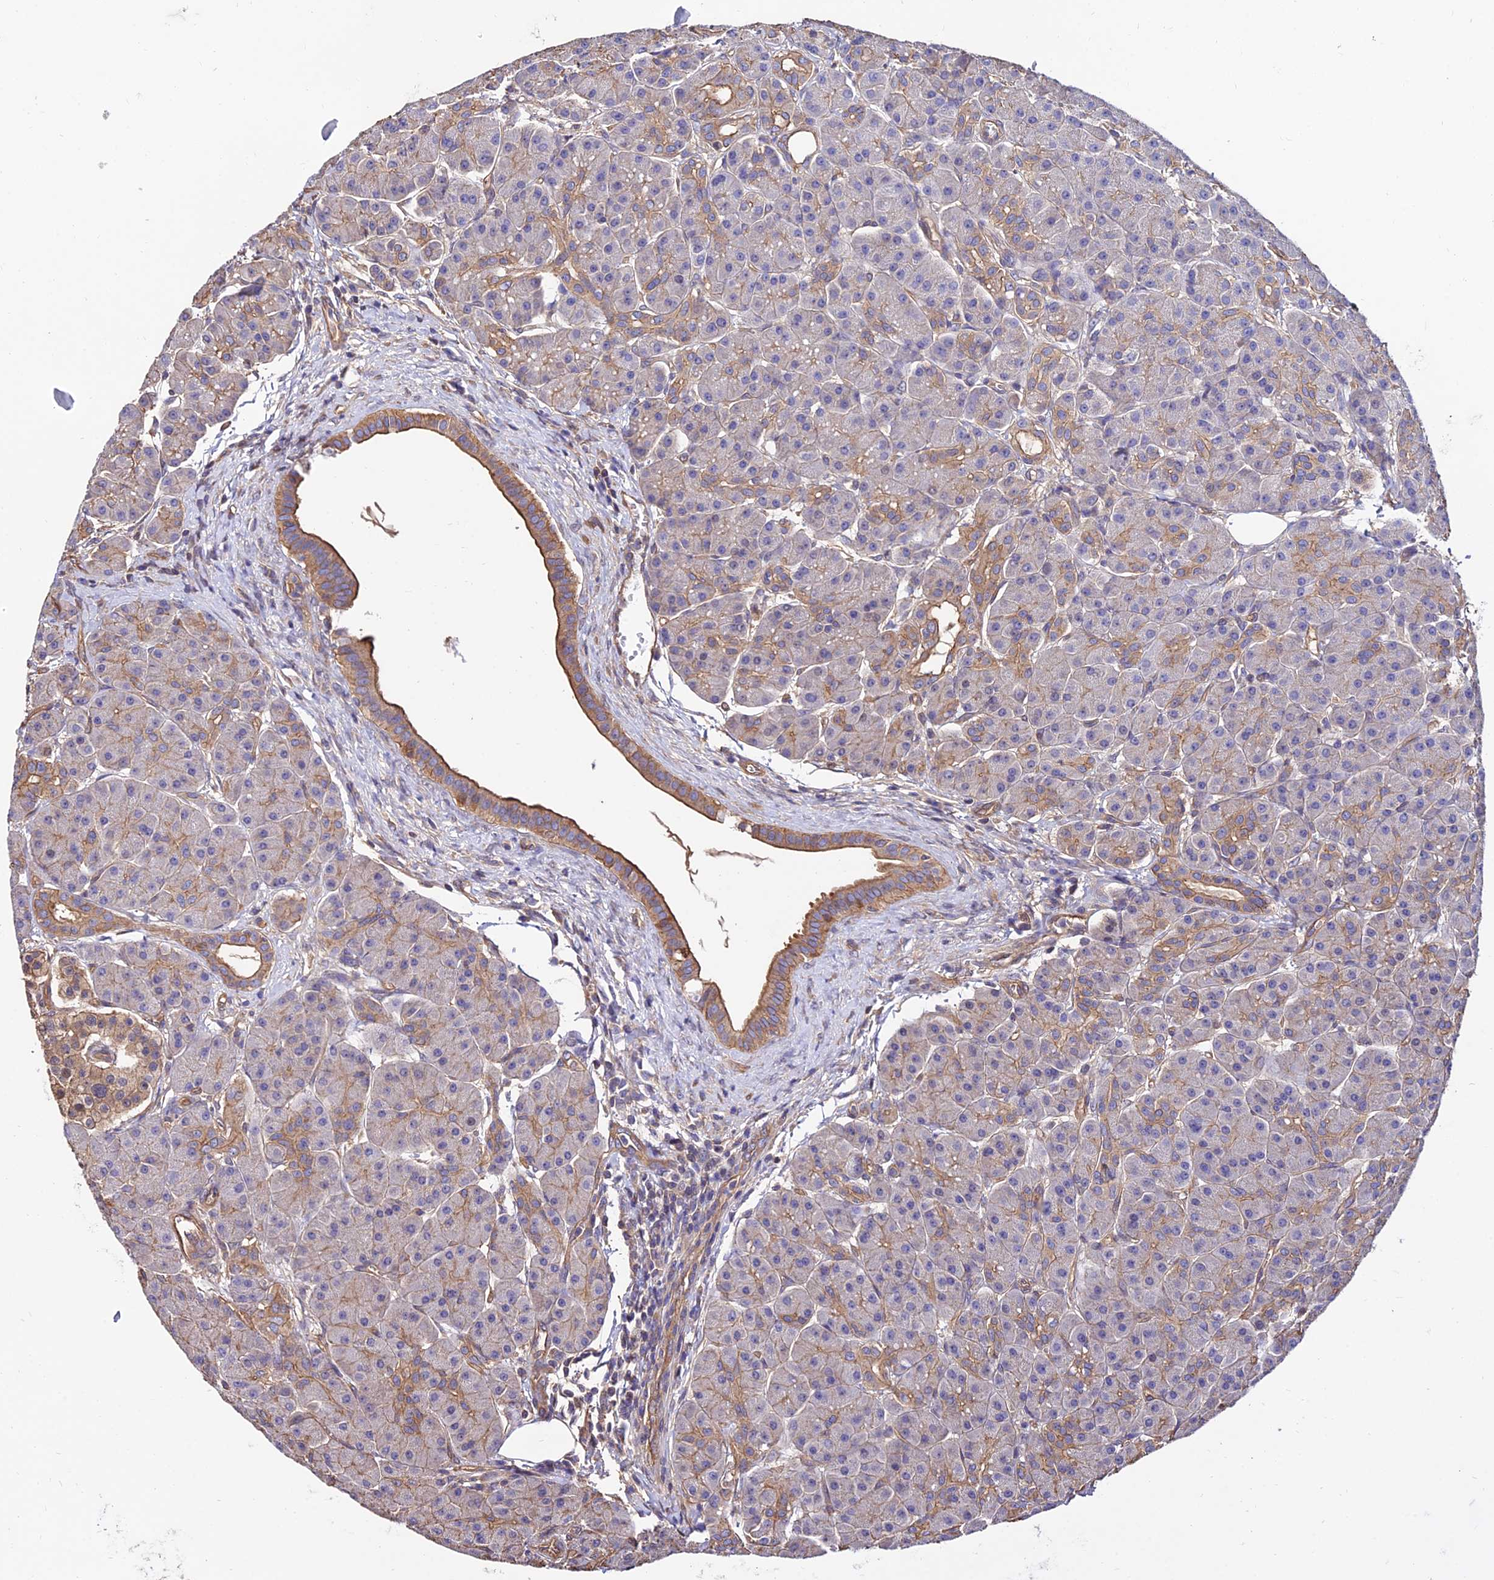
{"staining": {"intensity": "moderate", "quantity": "25%-75%", "location": "cytoplasmic/membranous"}, "tissue": "pancreas", "cell_type": "Exocrine glandular cells", "image_type": "normal", "snomed": [{"axis": "morphology", "description": "Normal tissue, NOS"}, {"axis": "topography", "description": "Pancreas"}], "caption": "The micrograph reveals staining of unremarkable pancreas, revealing moderate cytoplasmic/membranous protein positivity (brown color) within exocrine glandular cells.", "gene": "CALM1", "patient": {"sex": "male", "age": 63}}